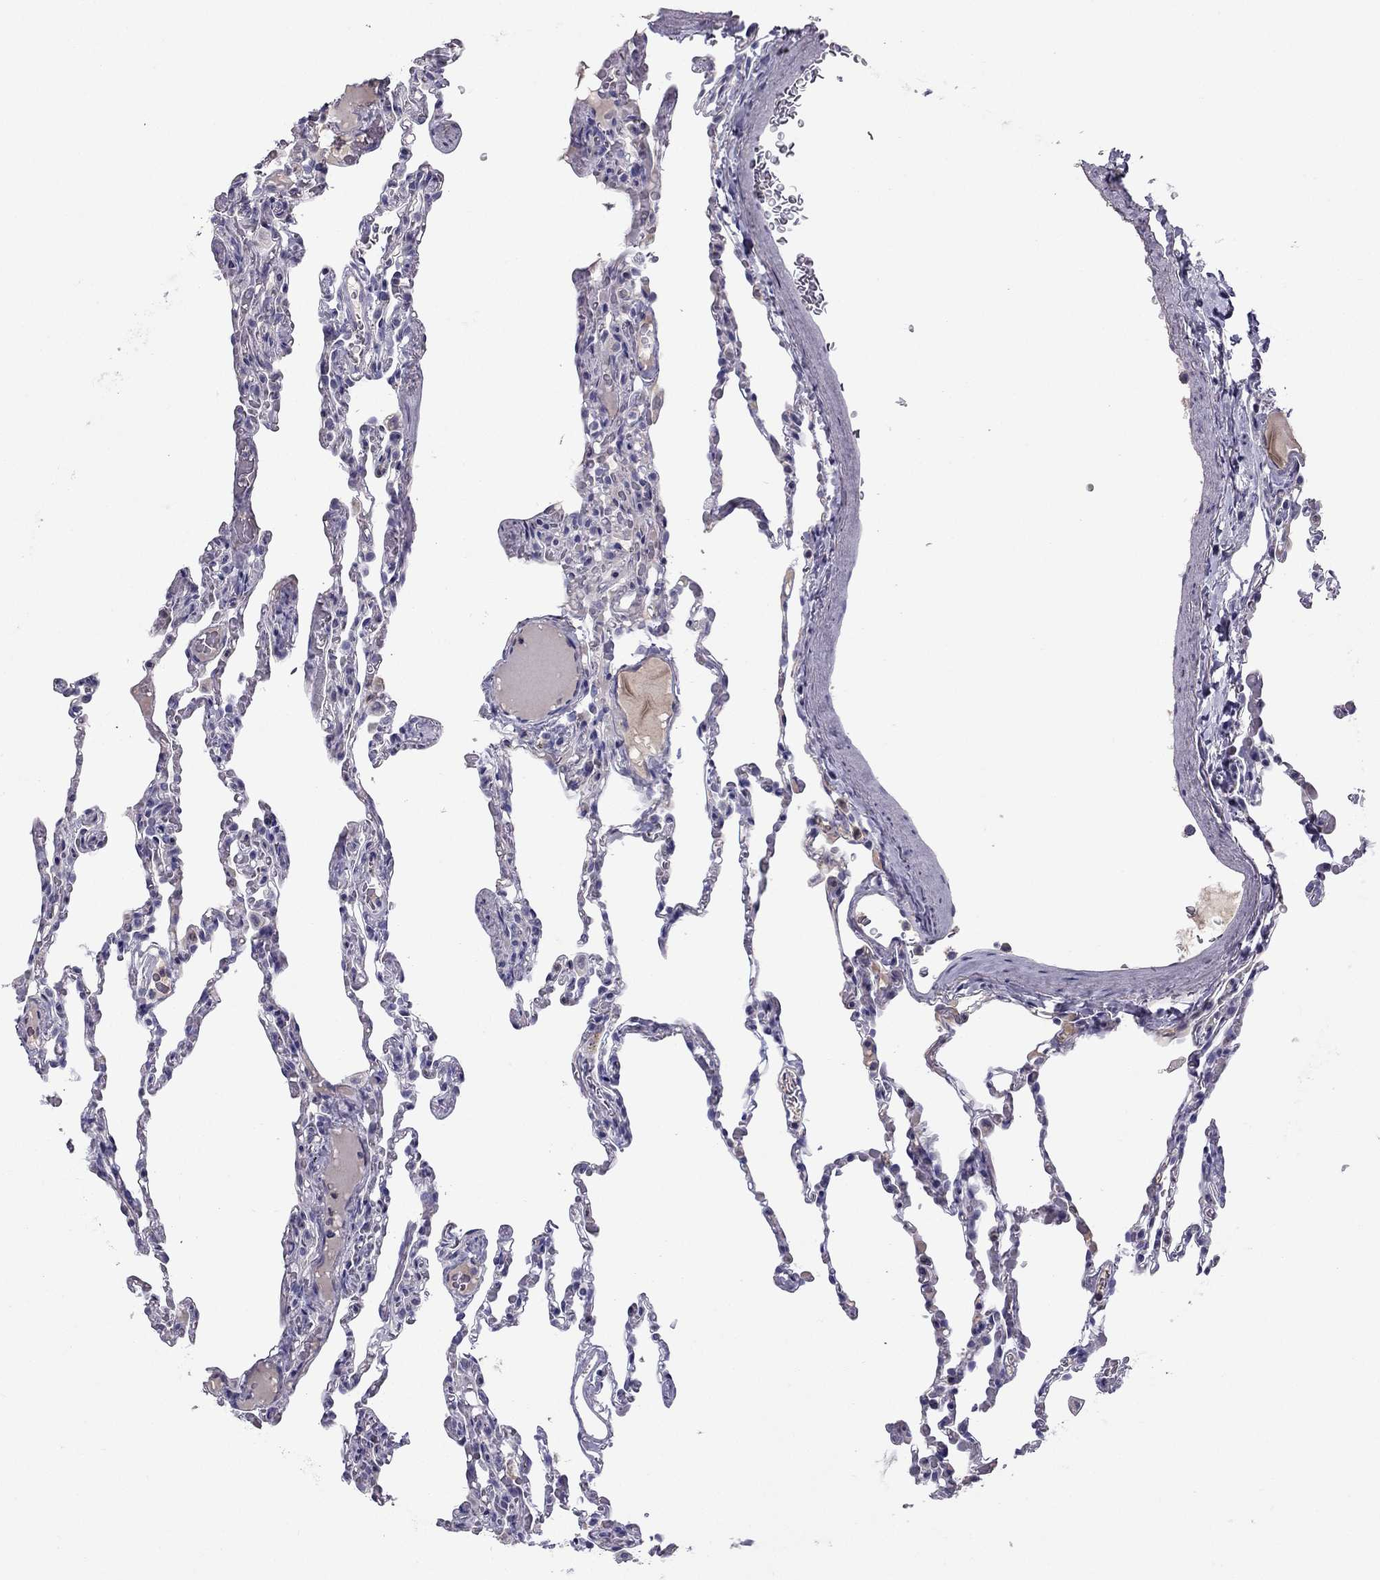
{"staining": {"intensity": "negative", "quantity": "none", "location": "none"}, "tissue": "lung", "cell_type": "Alveolar cells", "image_type": "normal", "snomed": [{"axis": "morphology", "description": "Normal tissue, NOS"}, {"axis": "topography", "description": "Lung"}], "caption": "Lung stained for a protein using immunohistochemistry (IHC) shows no expression alveolar cells.", "gene": "STOML3", "patient": {"sex": "female", "age": 43}}